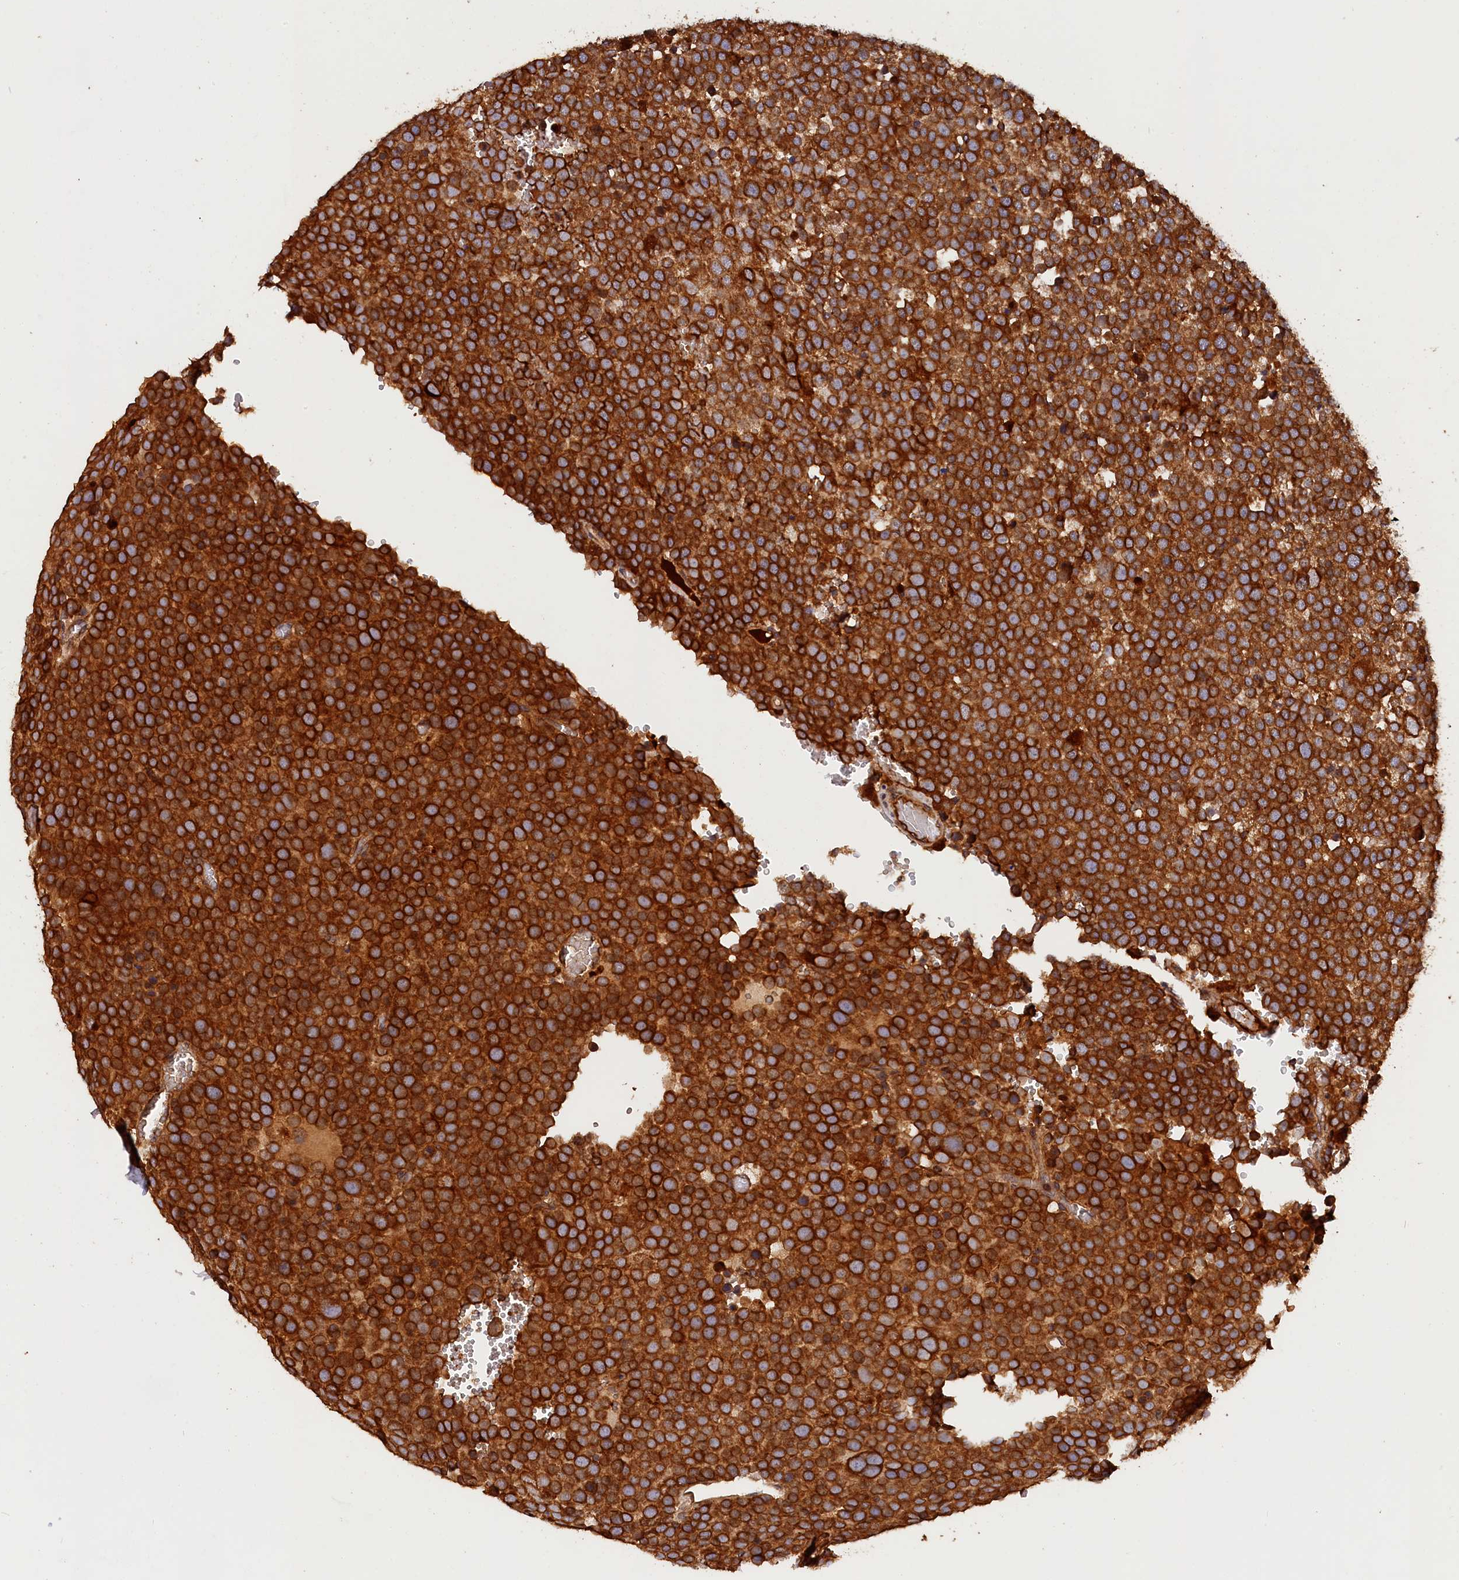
{"staining": {"intensity": "strong", "quantity": ">75%", "location": "cytoplasmic/membranous"}, "tissue": "testis cancer", "cell_type": "Tumor cells", "image_type": "cancer", "snomed": [{"axis": "morphology", "description": "Seminoma, NOS"}, {"axis": "topography", "description": "Testis"}], "caption": "Strong cytoplasmic/membranous staining for a protein is seen in approximately >75% of tumor cells of testis seminoma using immunohistochemistry.", "gene": "HMOX2", "patient": {"sex": "male", "age": 71}}